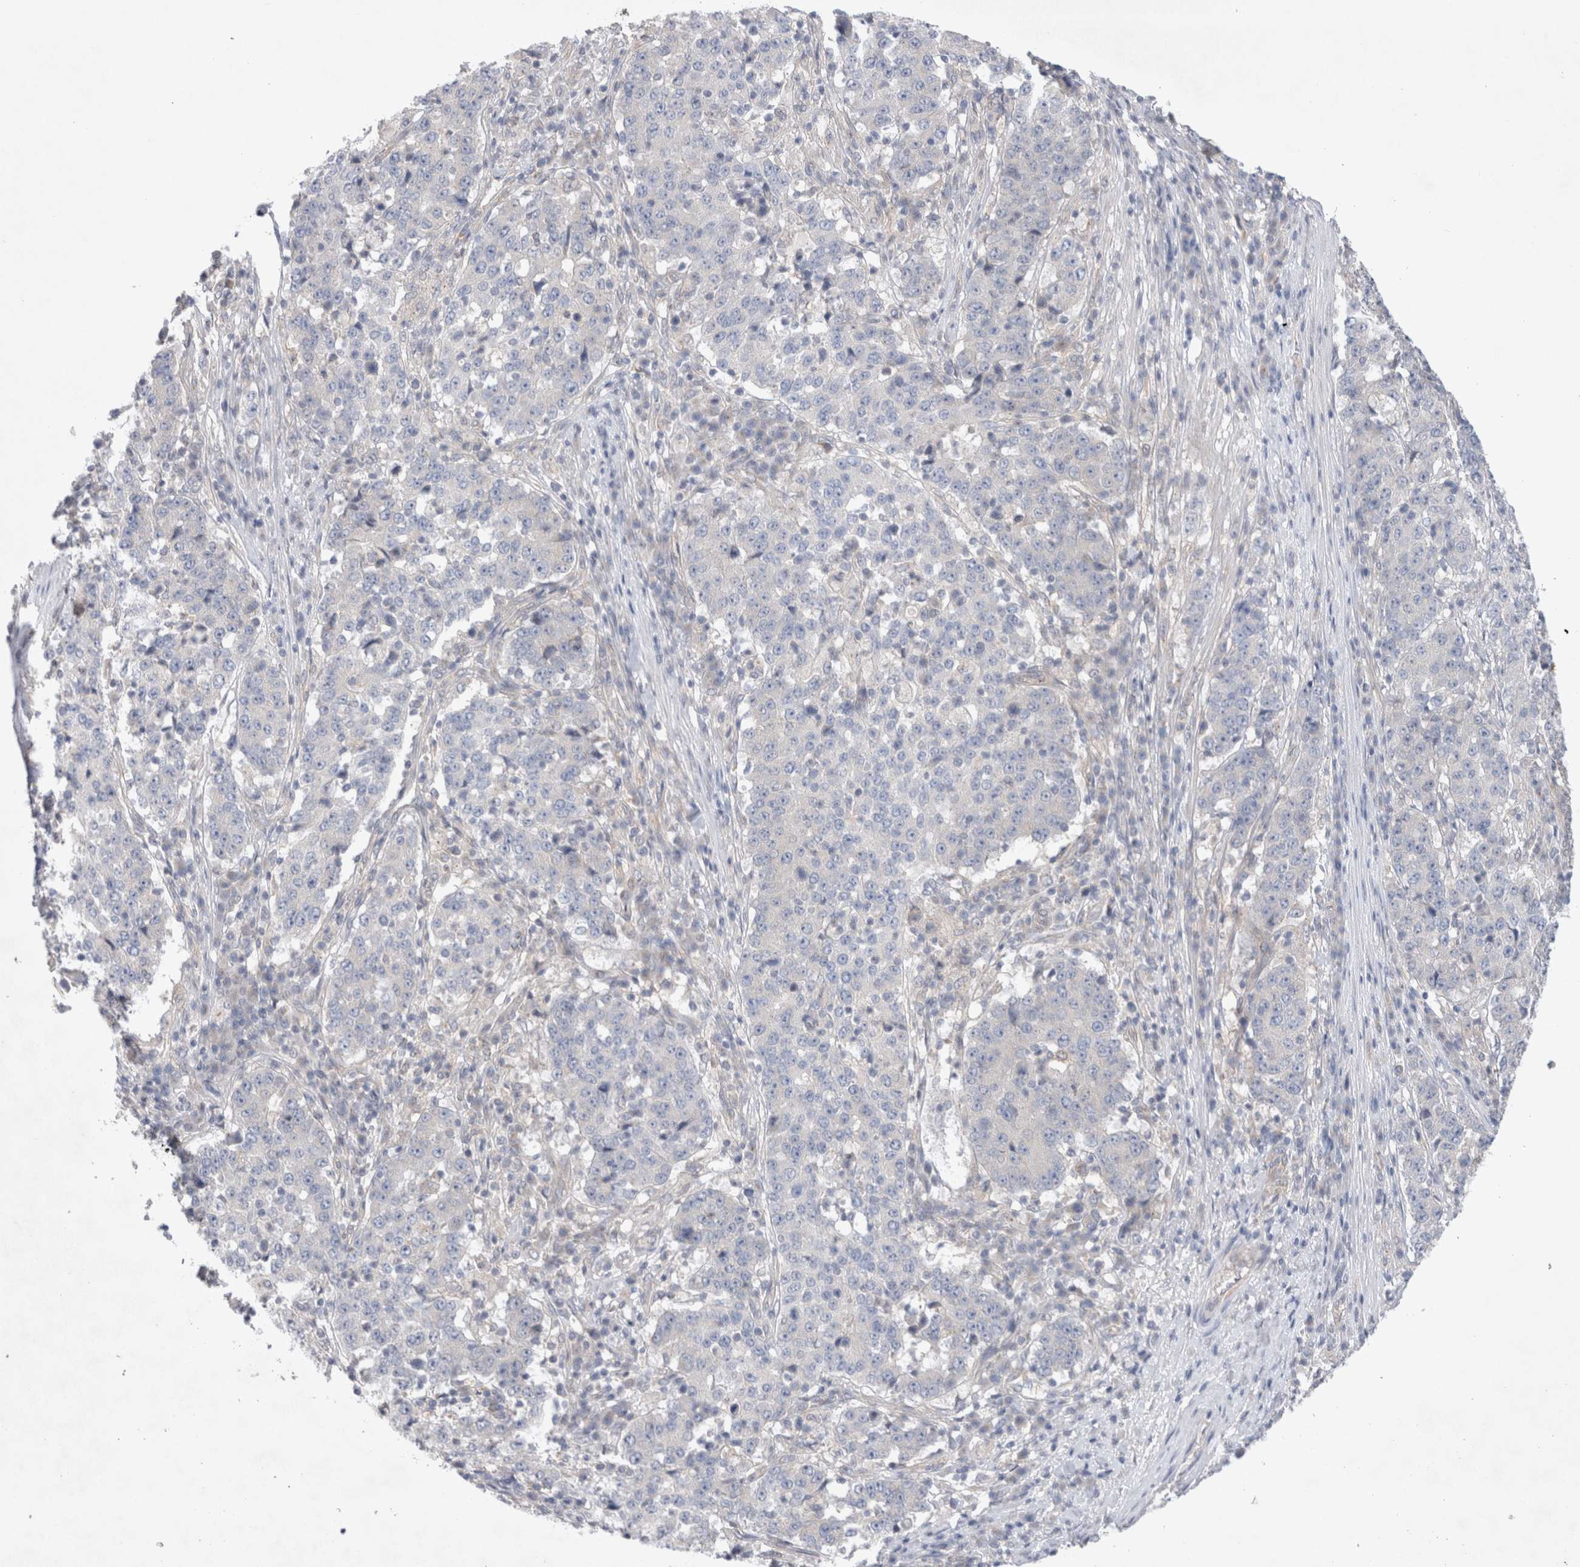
{"staining": {"intensity": "negative", "quantity": "none", "location": "none"}, "tissue": "stomach cancer", "cell_type": "Tumor cells", "image_type": "cancer", "snomed": [{"axis": "morphology", "description": "Adenocarcinoma, NOS"}, {"axis": "topography", "description": "Stomach"}], "caption": "DAB (3,3'-diaminobenzidine) immunohistochemical staining of human stomach adenocarcinoma shows no significant positivity in tumor cells.", "gene": "BICD2", "patient": {"sex": "male", "age": 59}}